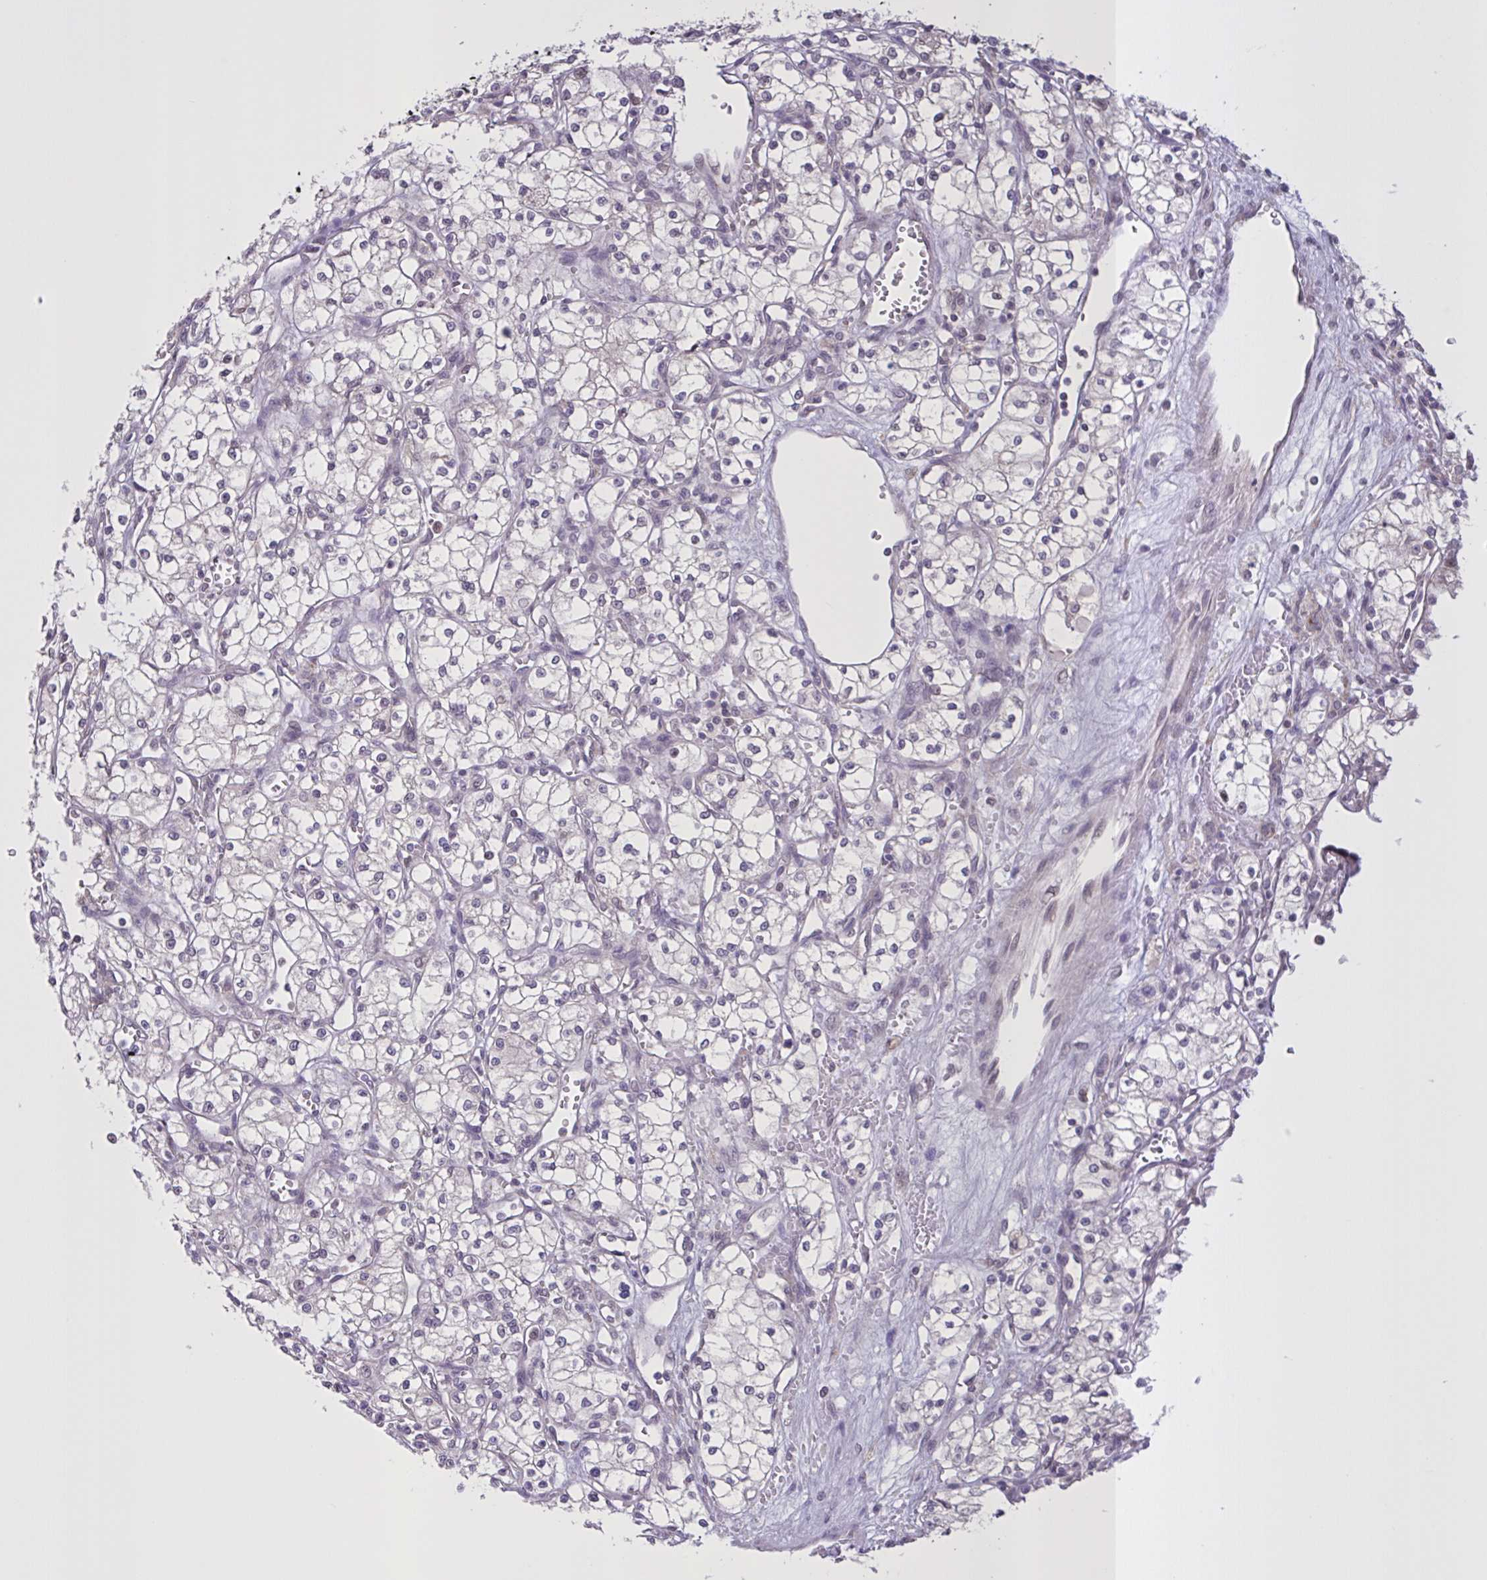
{"staining": {"intensity": "negative", "quantity": "none", "location": "none"}, "tissue": "renal cancer", "cell_type": "Tumor cells", "image_type": "cancer", "snomed": [{"axis": "morphology", "description": "Adenocarcinoma, NOS"}, {"axis": "topography", "description": "Kidney"}], "caption": "Tumor cells show no significant staining in adenocarcinoma (renal).", "gene": "MRGPRX2", "patient": {"sex": "male", "age": 59}}